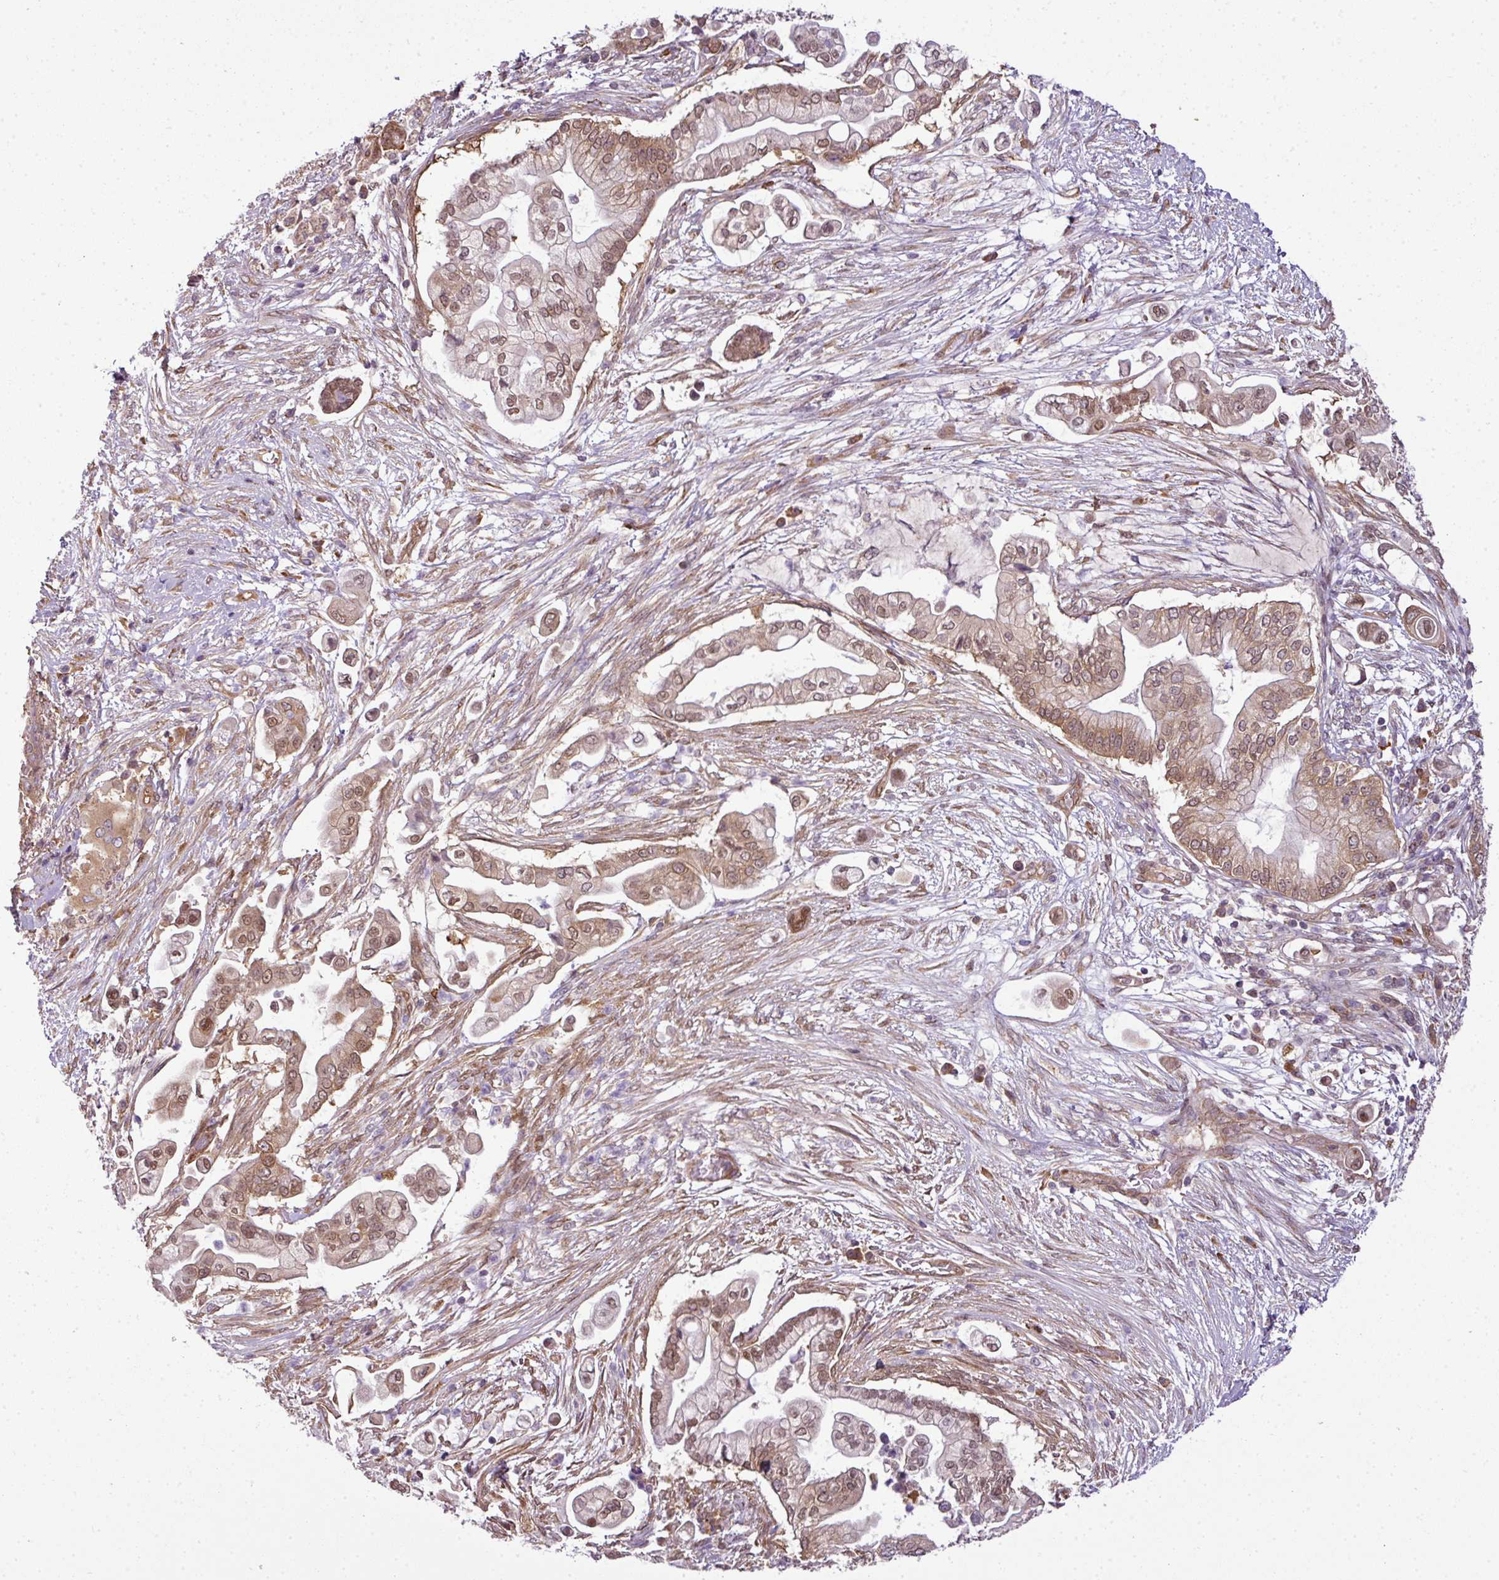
{"staining": {"intensity": "moderate", "quantity": ">75%", "location": "cytoplasmic/membranous,nuclear"}, "tissue": "pancreatic cancer", "cell_type": "Tumor cells", "image_type": "cancer", "snomed": [{"axis": "morphology", "description": "Adenocarcinoma, NOS"}, {"axis": "topography", "description": "Pancreas"}], "caption": "This image exhibits immunohistochemistry (IHC) staining of adenocarcinoma (pancreatic), with medium moderate cytoplasmic/membranous and nuclear staining in about >75% of tumor cells.", "gene": "RBM4B", "patient": {"sex": "female", "age": 69}}